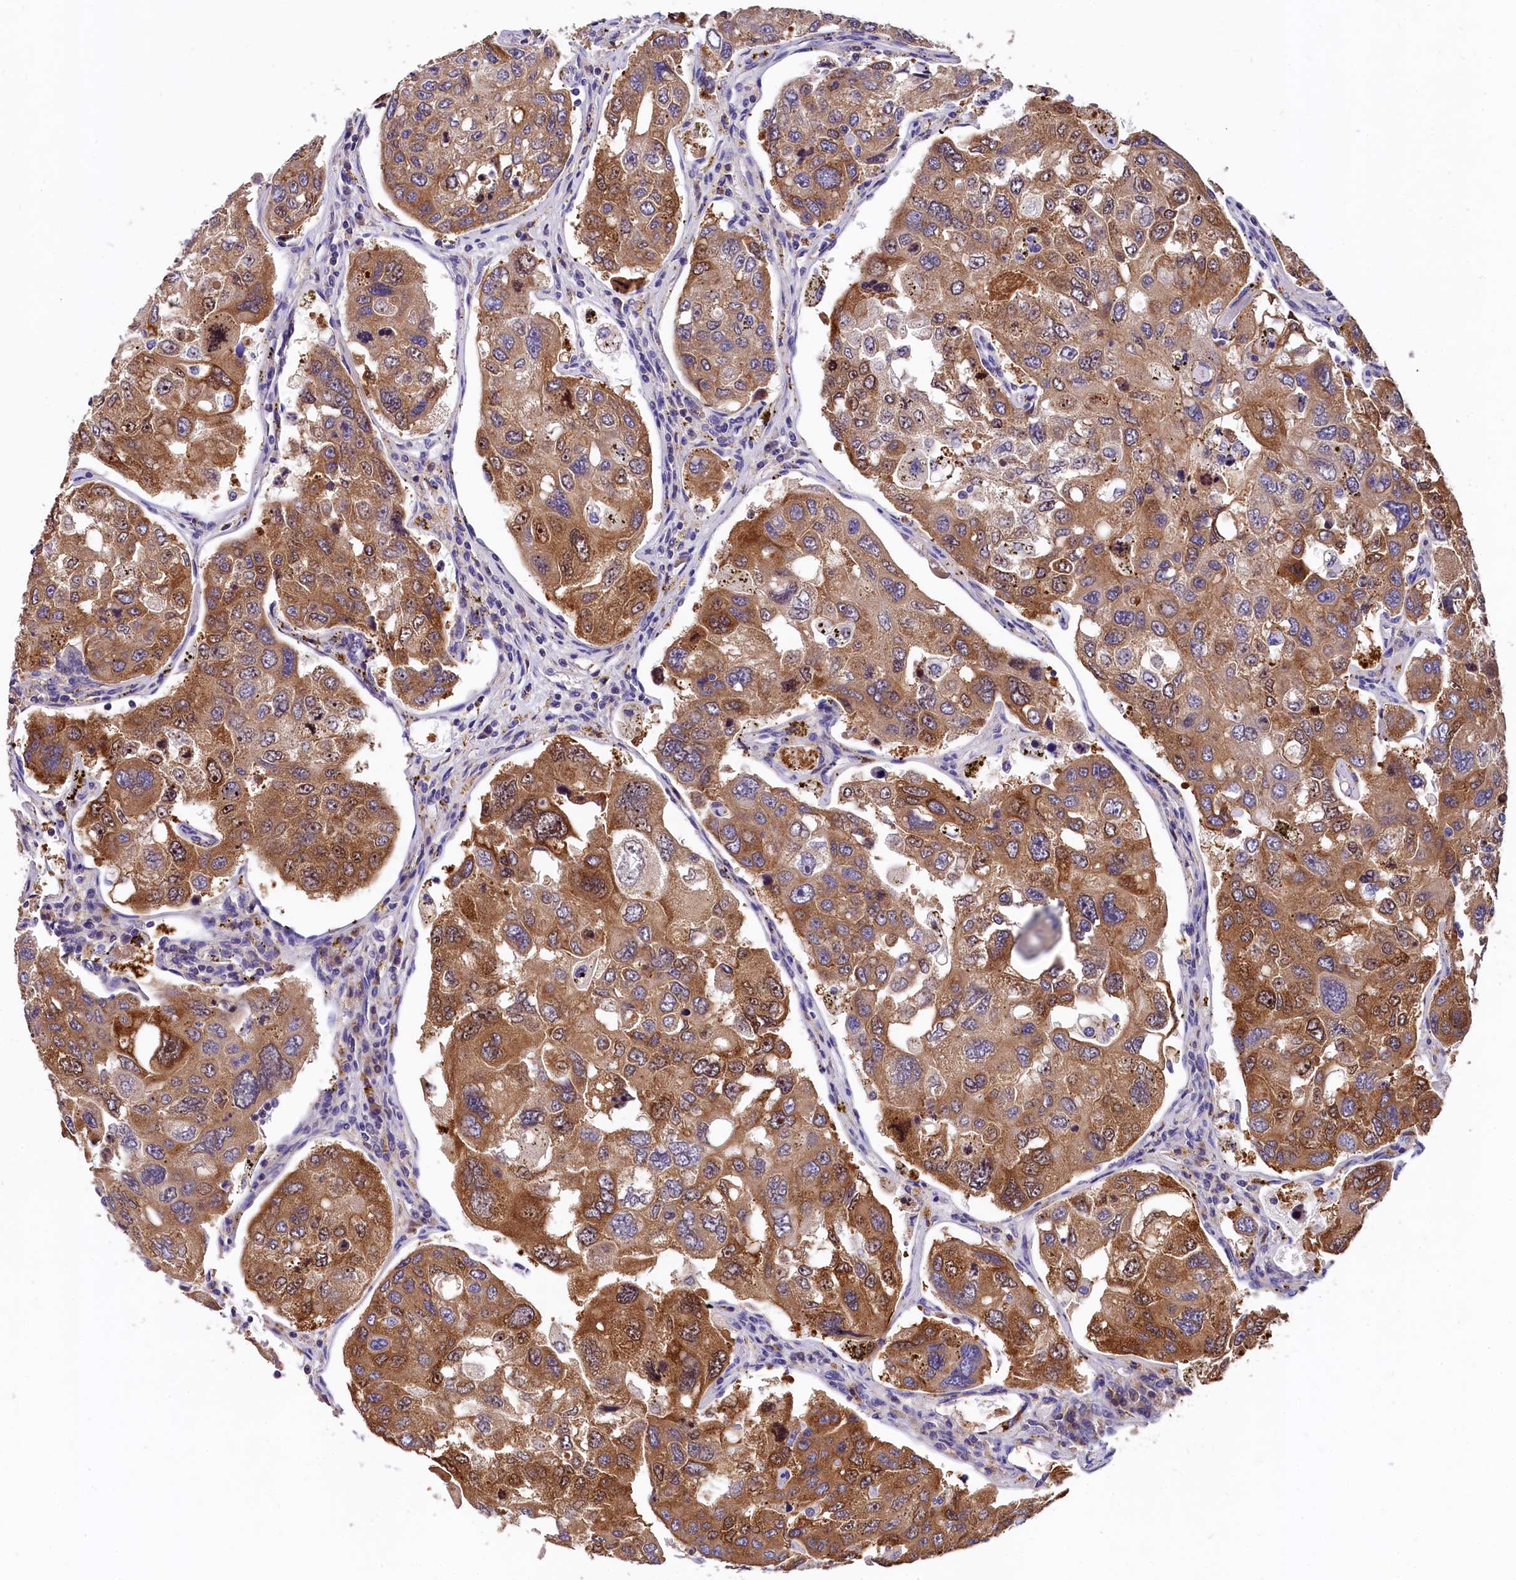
{"staining": {"intensity": "moderate", "quantity": ">75%", "location": "cytoplasmic/membranous,nuclear"}, "tissue": "urothelial cancer", "cell_type": "Tumor cells", "image_type": "cancer", "snomed": [{"axis": "morphology", "description": "Urothelial carcinoma, High grade"}, {"axis": "topography", "description": "Lymph node"}, {"axis": "topography", "description": "Urinary bladder"}], "caption": "Immunohistochemistry staining of urothelial carcinoma (high-grade), which displays medium levels of moderate cytoplasmic/membranous and nuclear staining in about >75% of tumor cells indicating moderate cytoplasmic/membranous and nuclear protein staining. The staining was performed using DAB (brown) for protein detection and nuclei were counterstained in hematoxylin (blue).", "gene": "EPS8L2", "patient": {"sex": "male", "age": 51}}